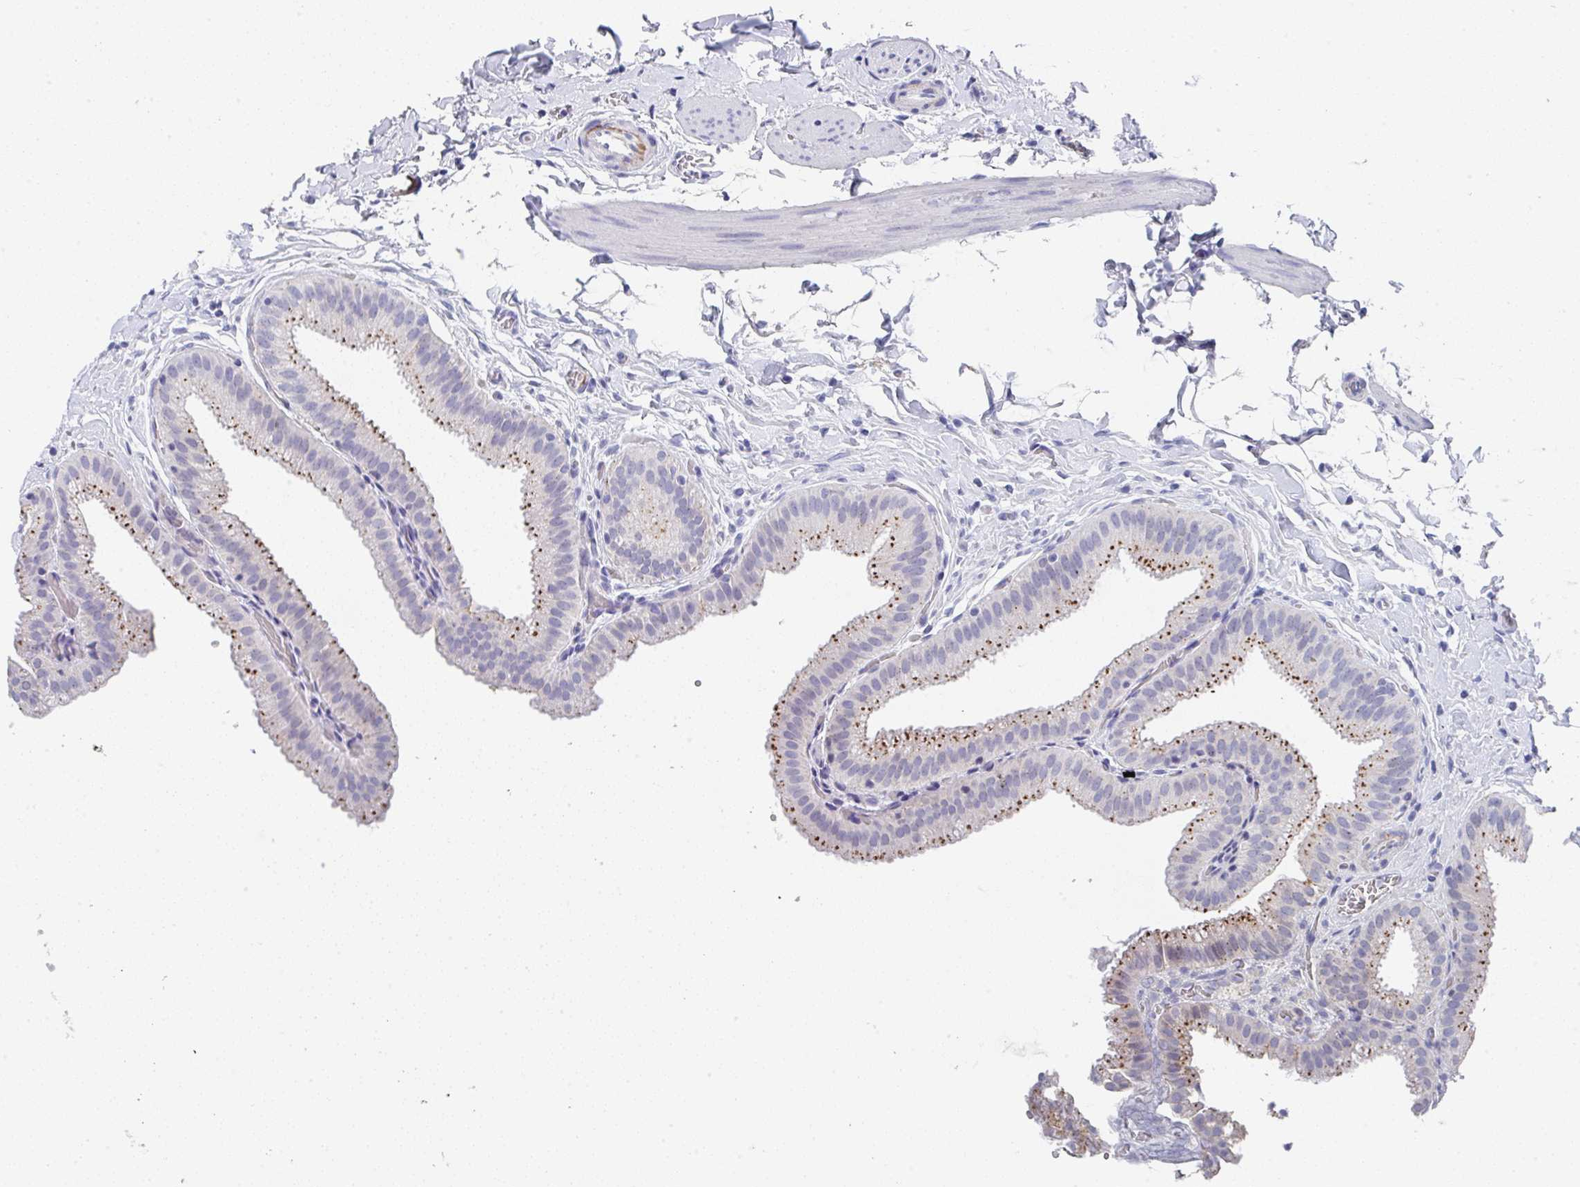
{"staining": {"intensity": "moderate", "quantity": "25%-75%", "location": "cytoplasmic/membranous"}, "tissue": "gallbladder", "cell_type": "Glandular cells", "image_type": "normal", "snomed": [{"axis": "morphology", "description": "Normal tissue, NOS"}, {"axis": "topography", "description": "Gallbladder"}], "caption": "The histopathology image exhibits a brown stain indicating the presence of a protein in the cytoplasmic/membranous of glandular cells in gallbladder.", "gene": "TNFRSF8", "patient": {"sex": "female", "age": 63}}